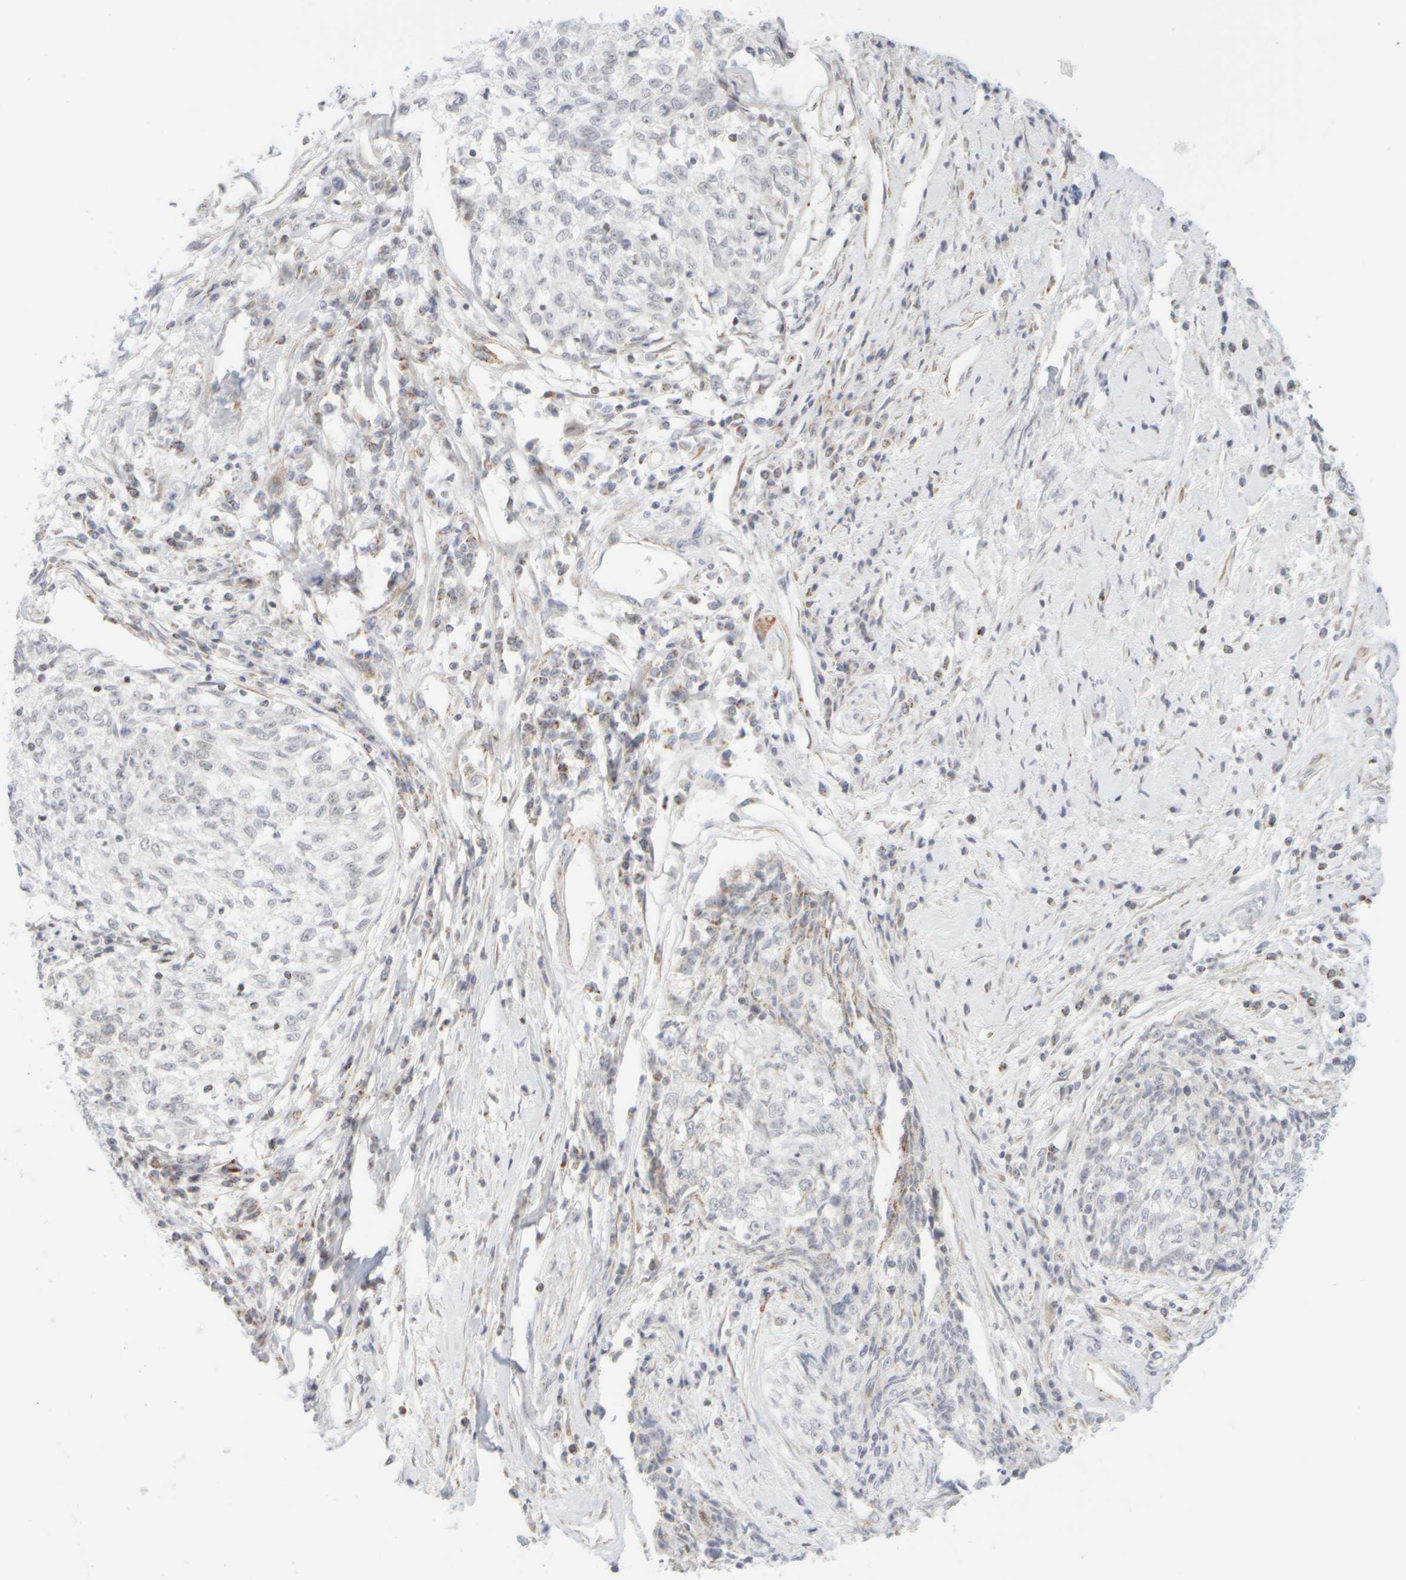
{"staining": {"intensity": "negative", "quantity": "none", "location": "none"}, "tissue": "cervical cancer", "cell_type": "Tumor cells", "image_type": "cancer", "snomed": [{"axis": "morphology", "description": "Squamous cell carcinoma, NOS"}, {"axis": "topography", "description": "Cervix"}], "caption": "Tumor cells show no significant staining in cervical cancer (squamous cell carcinoma).", "gene": "PPM1K", "patient": {"sex": "female", "age": 57}}